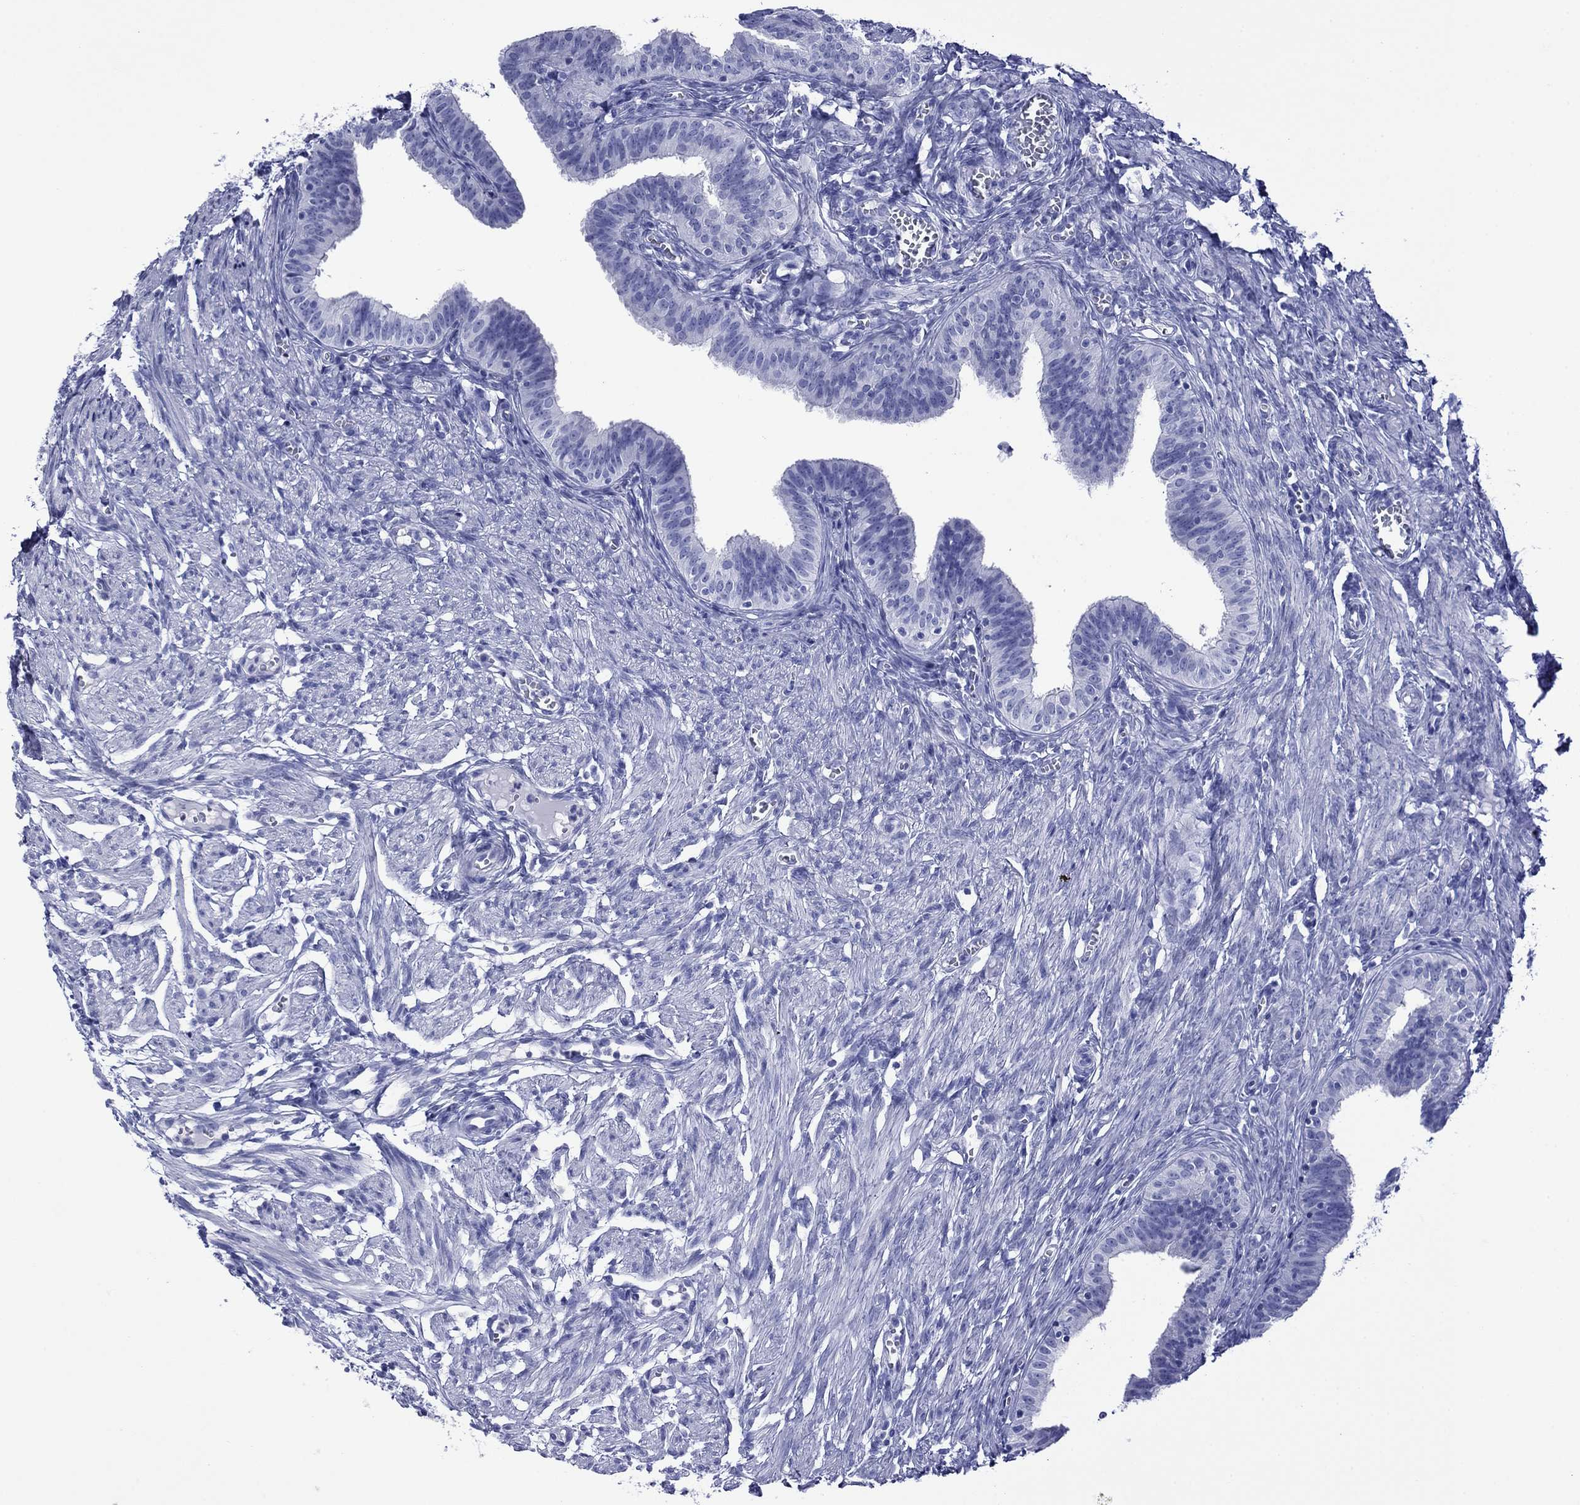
{"staining": {"intensity": "negative", "quantity": "none", "location": "none"}, "tissue": "fallopian tube", "cell_type": "Glandular cells", "image_type": "normal", "snomed": [{"axis": "morphology", "description": "Normal tissue, NOS"}, {"axis": "topography", "description": "Fallopian tube"}], "caption": "DAB immunohistochemical staining of normal human fallopian tube demonstrates no significant expression in glandular cells. (Immunohistochemistry (ihc), brightfield microscopy, high magnification).", "gene": "GIP", "patient": {"sex": "female", "age": 25}}